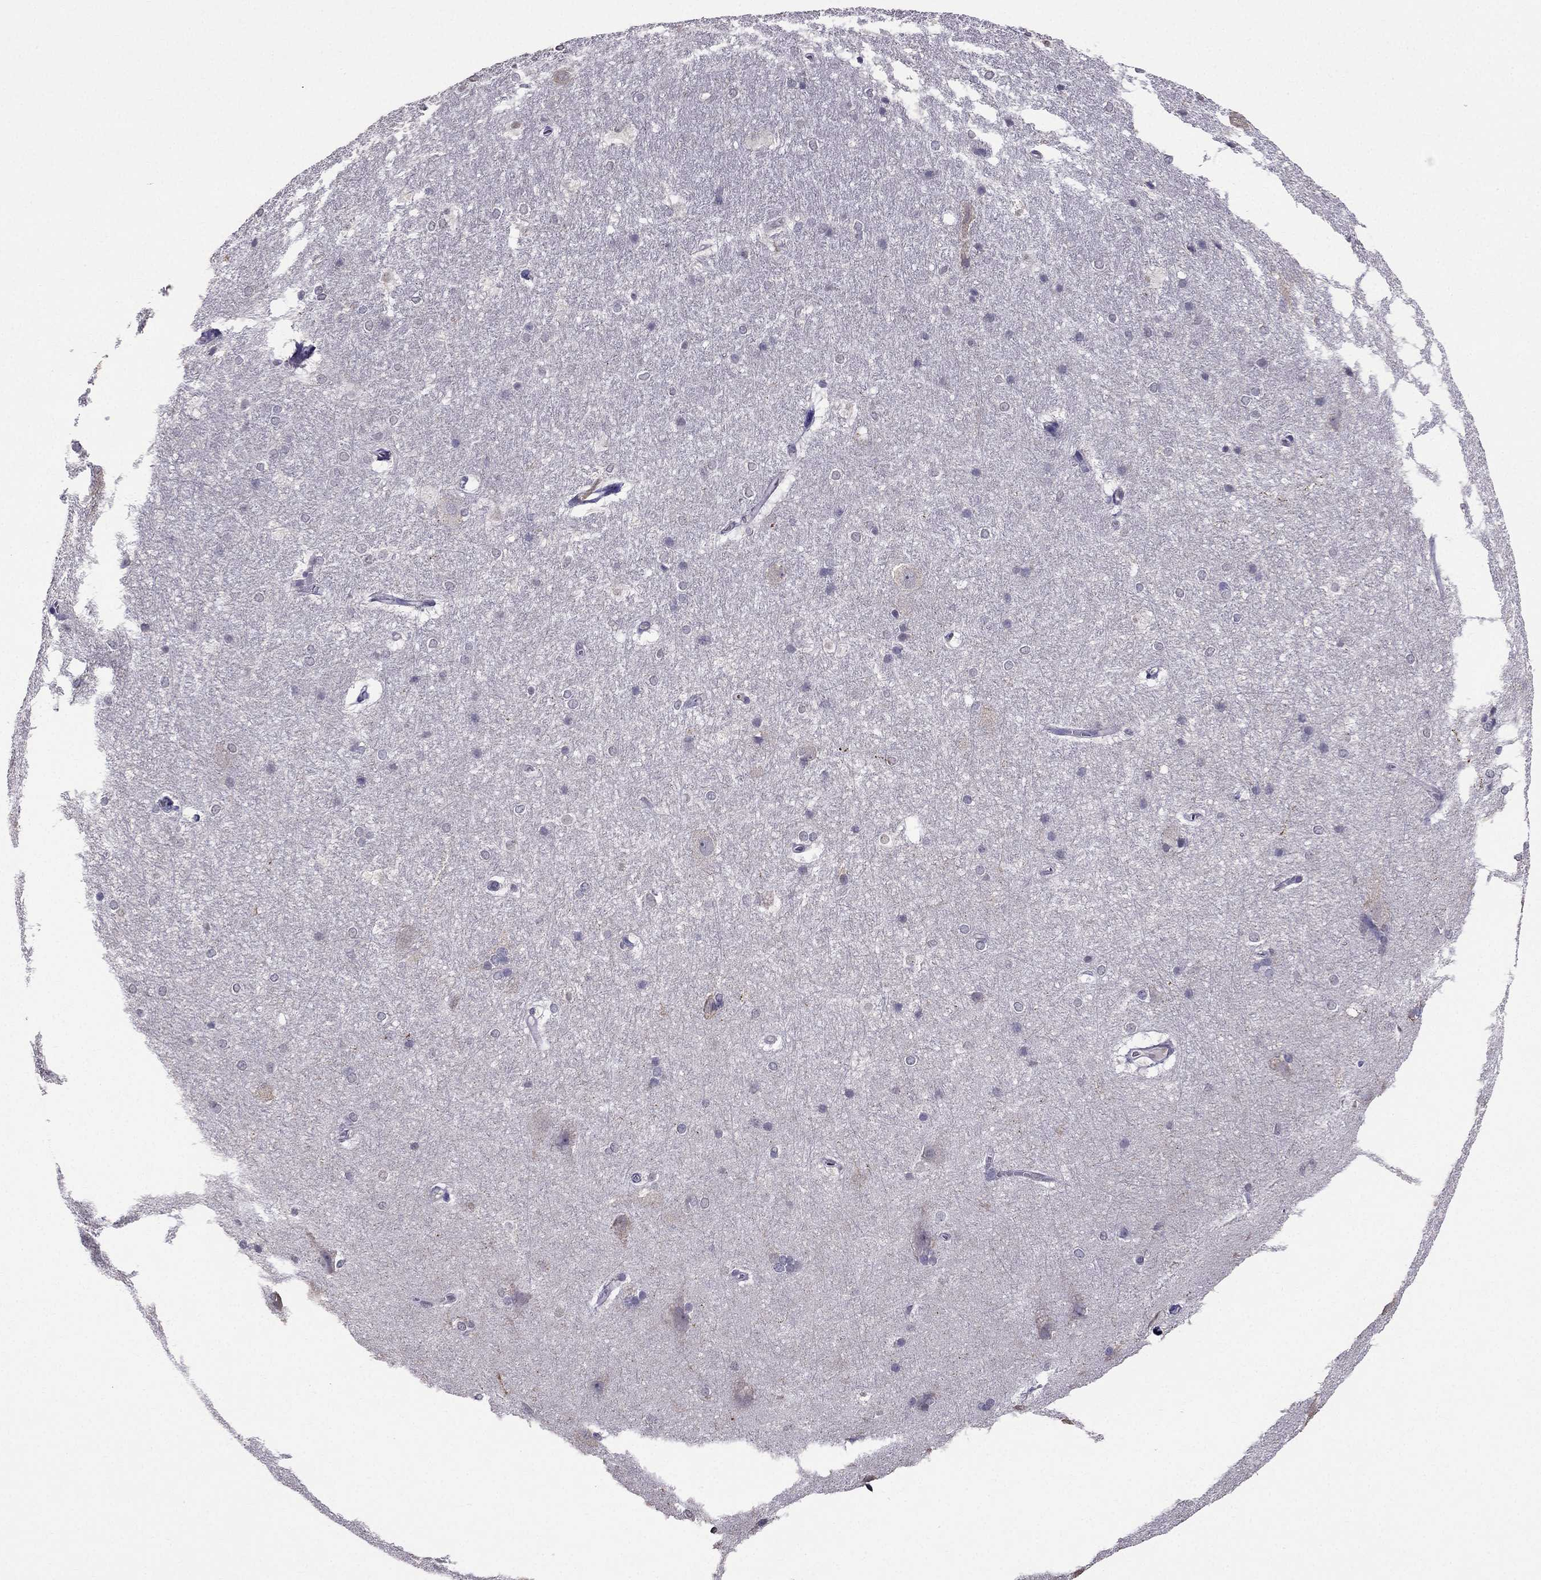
{"staining": {"intensity": "negative", "quantity": "none", "location": "none"}, "tissue": "hippocampus", "cell_type": "Glial cells", "image_type": "normal", "snomed": [{"axis": "morphology", "description": "Normal tissue, NOS"}, {"axis": "topography", "description": "Cerebral cortex"}, {"axis": "topography", "description": "Hippocampus"}], "caption": "Immunohistochemistry (IHC) image of unremarkable hippocampus: human hippocampus stained with DAB exhibits no significant protein expression in glial cells.", "gene": "ARHGAP11A", "patient": {"sex": "female", "age": 19}}